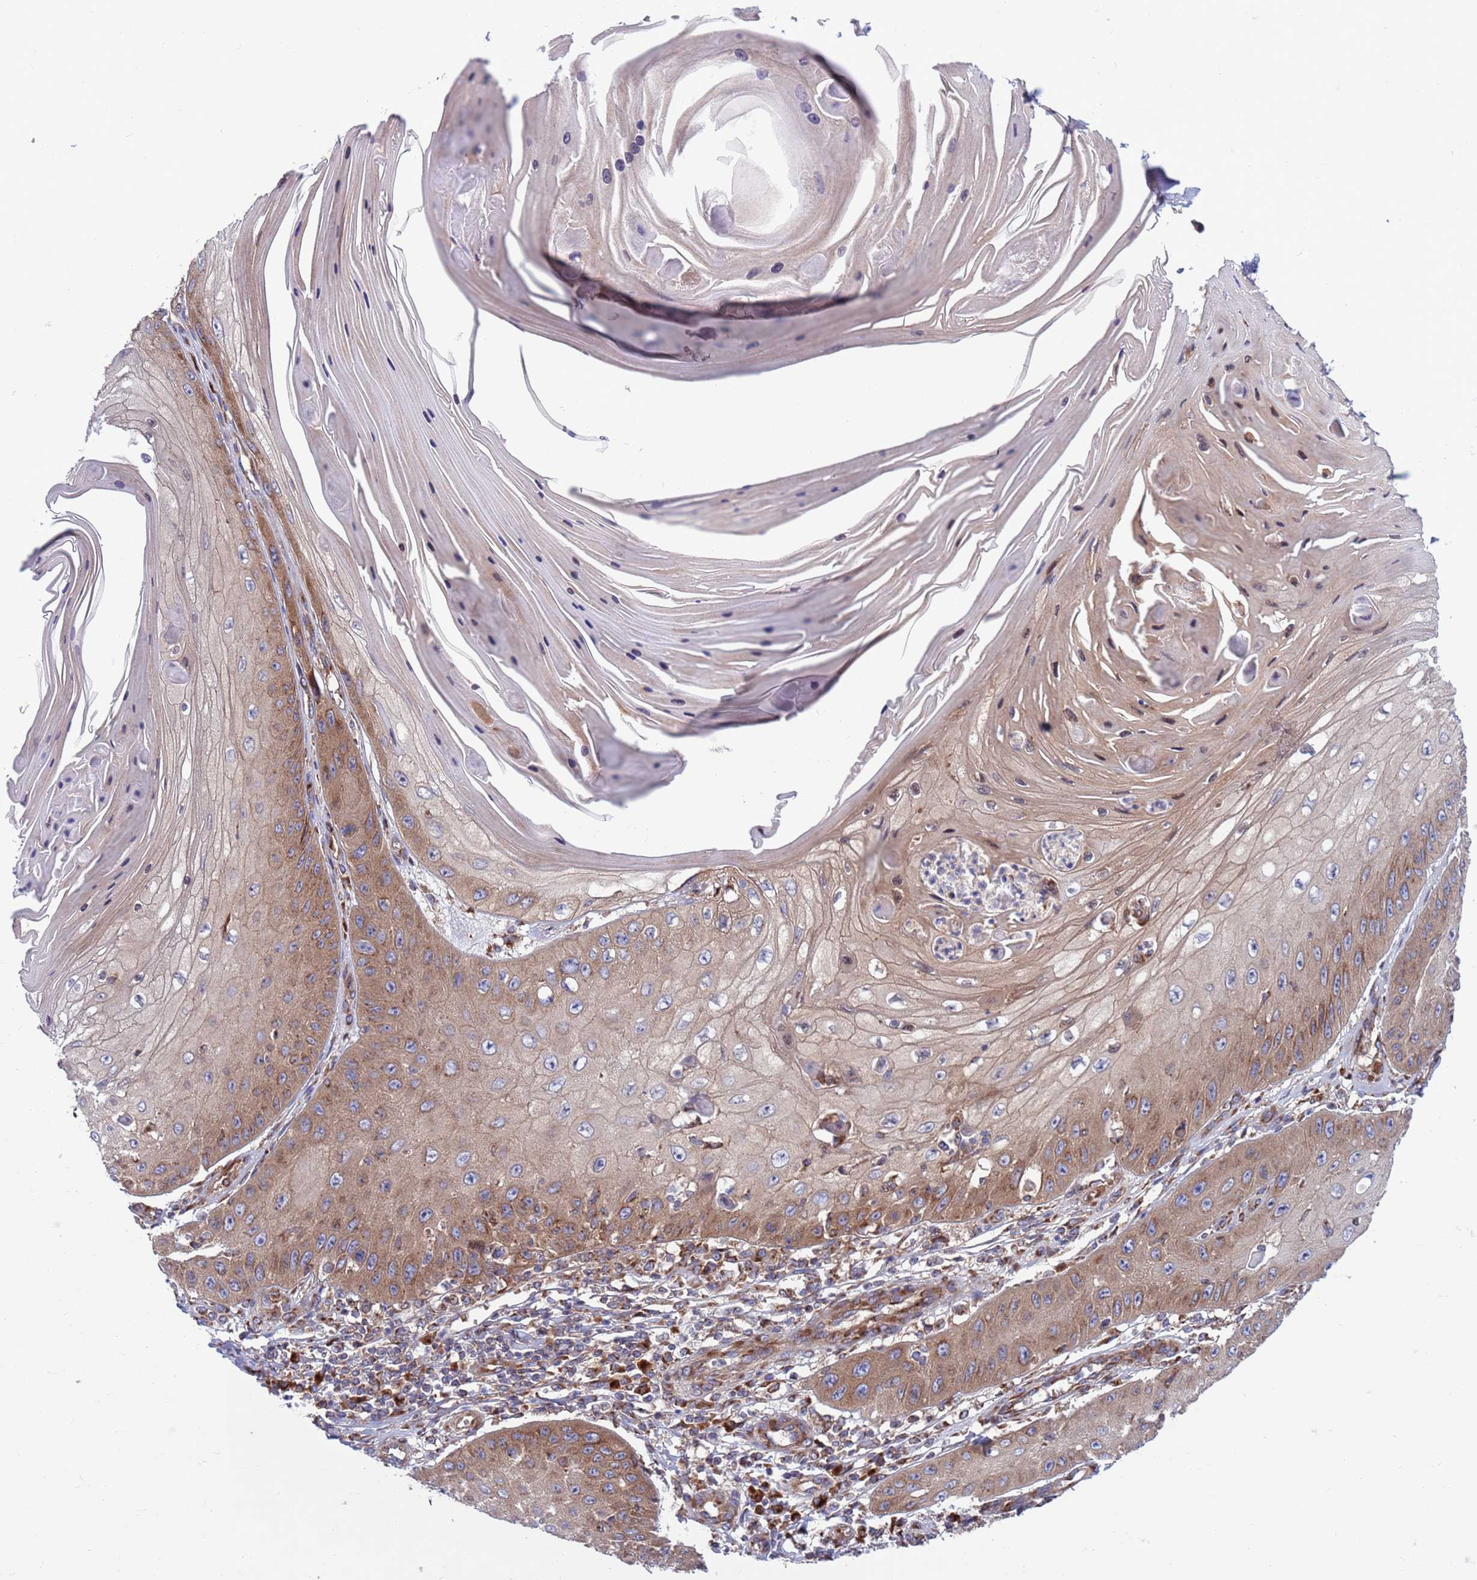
{"staining": {"intensity": "moderate", "quantity": "25%-75%", "location": "cytoplasmic/membranous"}, "tissue": "skin cancer", "cell_type": "Tumor cells", "image_type": "cancer", "snomed": [{"axis": "morphology", "description": "Squamous cell carcinoma, NOS"}, {"axis": "topography", "description": "Skin"}], "caption": "Human skin cancer stained with a brown dye displays moderate cytoplasmic/membranous positive staining in approximately 25%-75% of tumor cells.", "gene": "ZC3HAV1", "patient": {"sex": "male", "age": 70}}